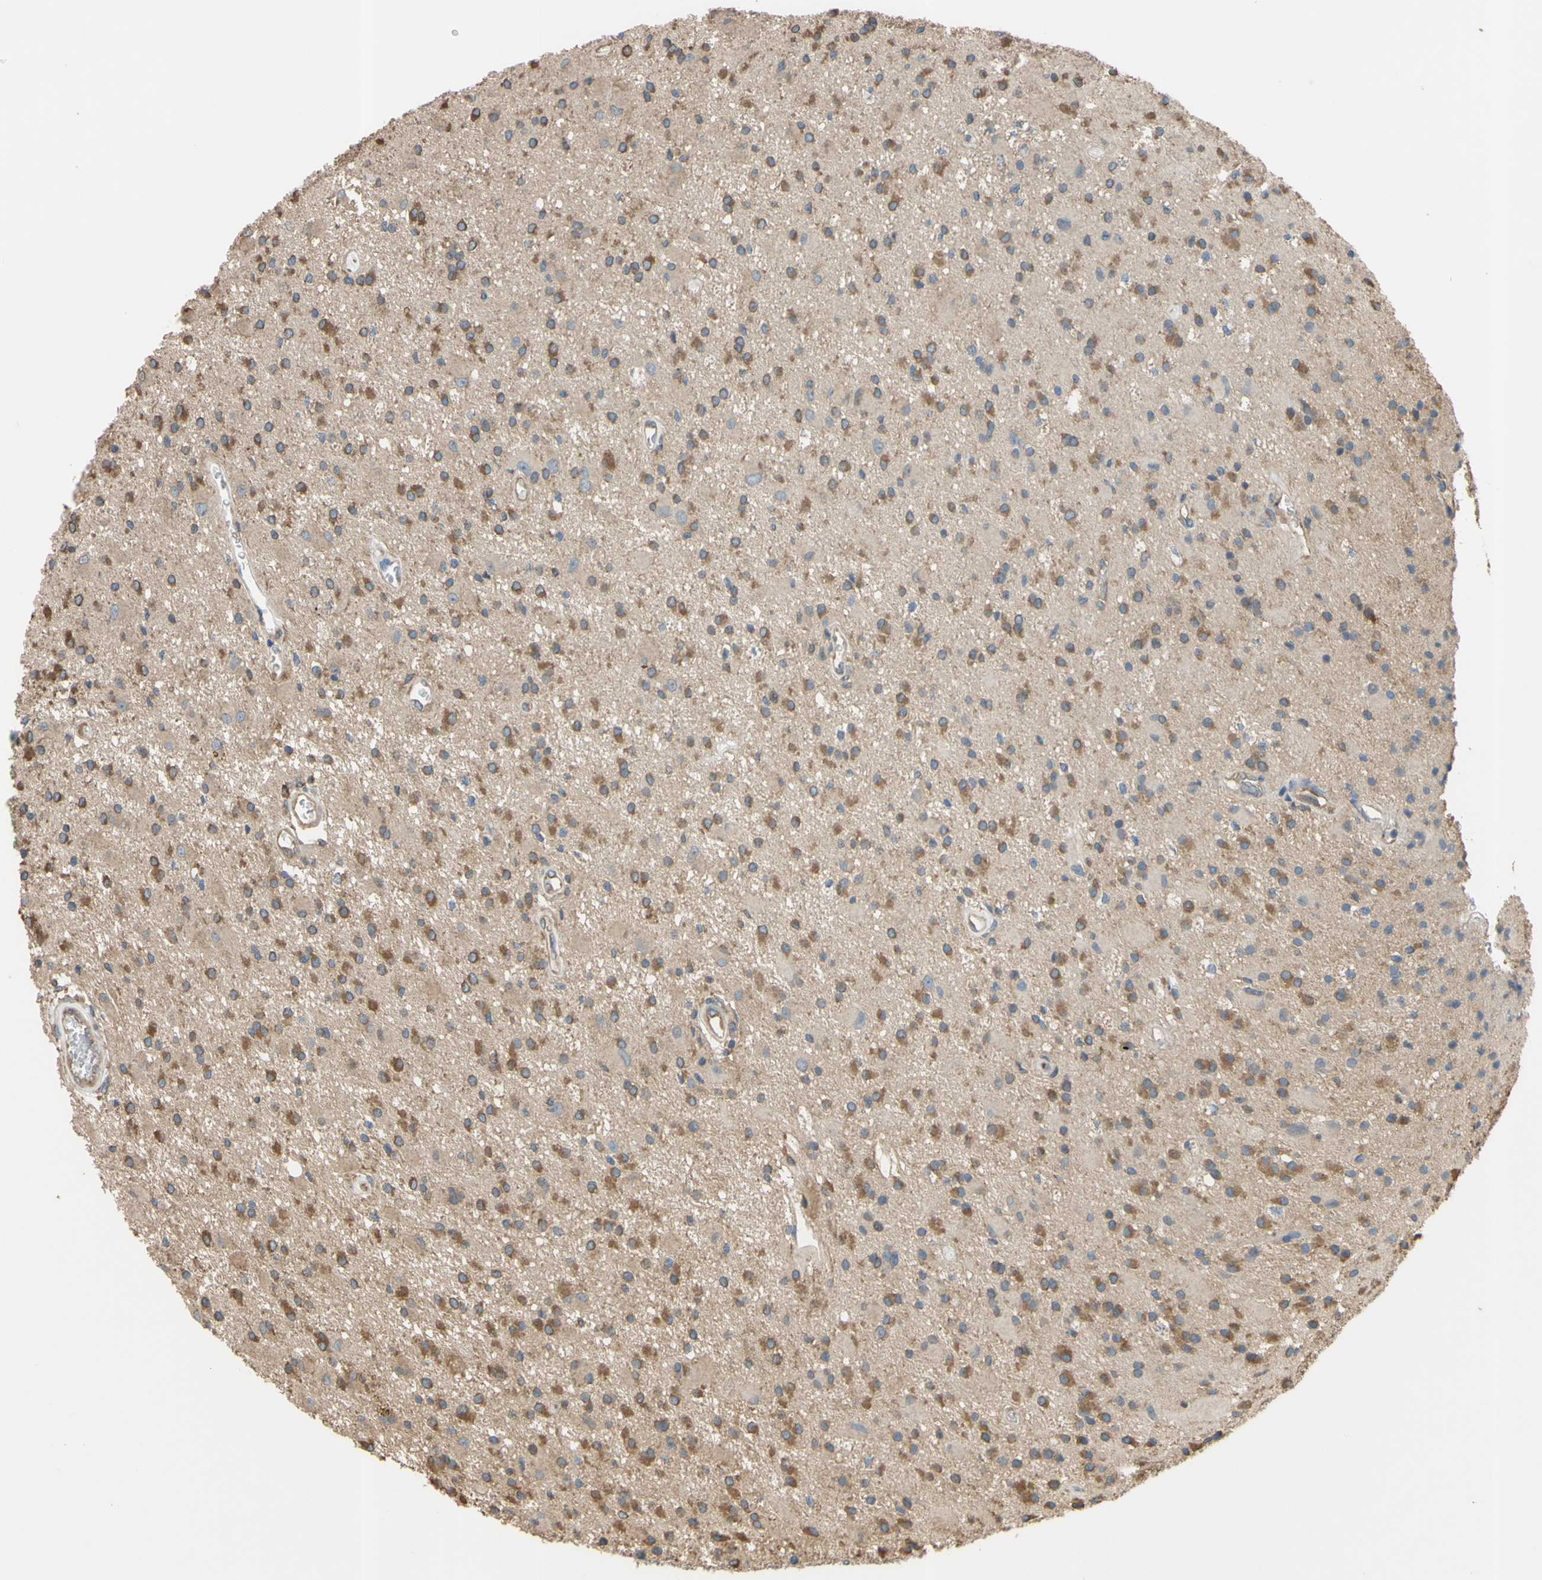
{"staining": {"intensity": "moderate", "quantity": ">75%", "location": "cytoplasmic/membranous"}, "tissue": "glioma", "cell_type": "Tumor cells", "image_type": "cancer", "snomed": [{"axis": "morphology", "description": "Glioma, malignant, Low grade"}, {"axis": "topography", "description": "Brain"}], "caption": "Immunohistochemical staining of low-grade glioma (malignant) exhibits medium levels of moderate cytoplasmic/membranous protein staining in approximately >75% of tumor cells. (Stains: DAB (3,3'-diaminobenzidine) in brown, nuclei in blue, Microscopy: brightfield microscopy at high magnification).", "gene": "CTTN", "patient": {"sex": "male", "age": 58}}